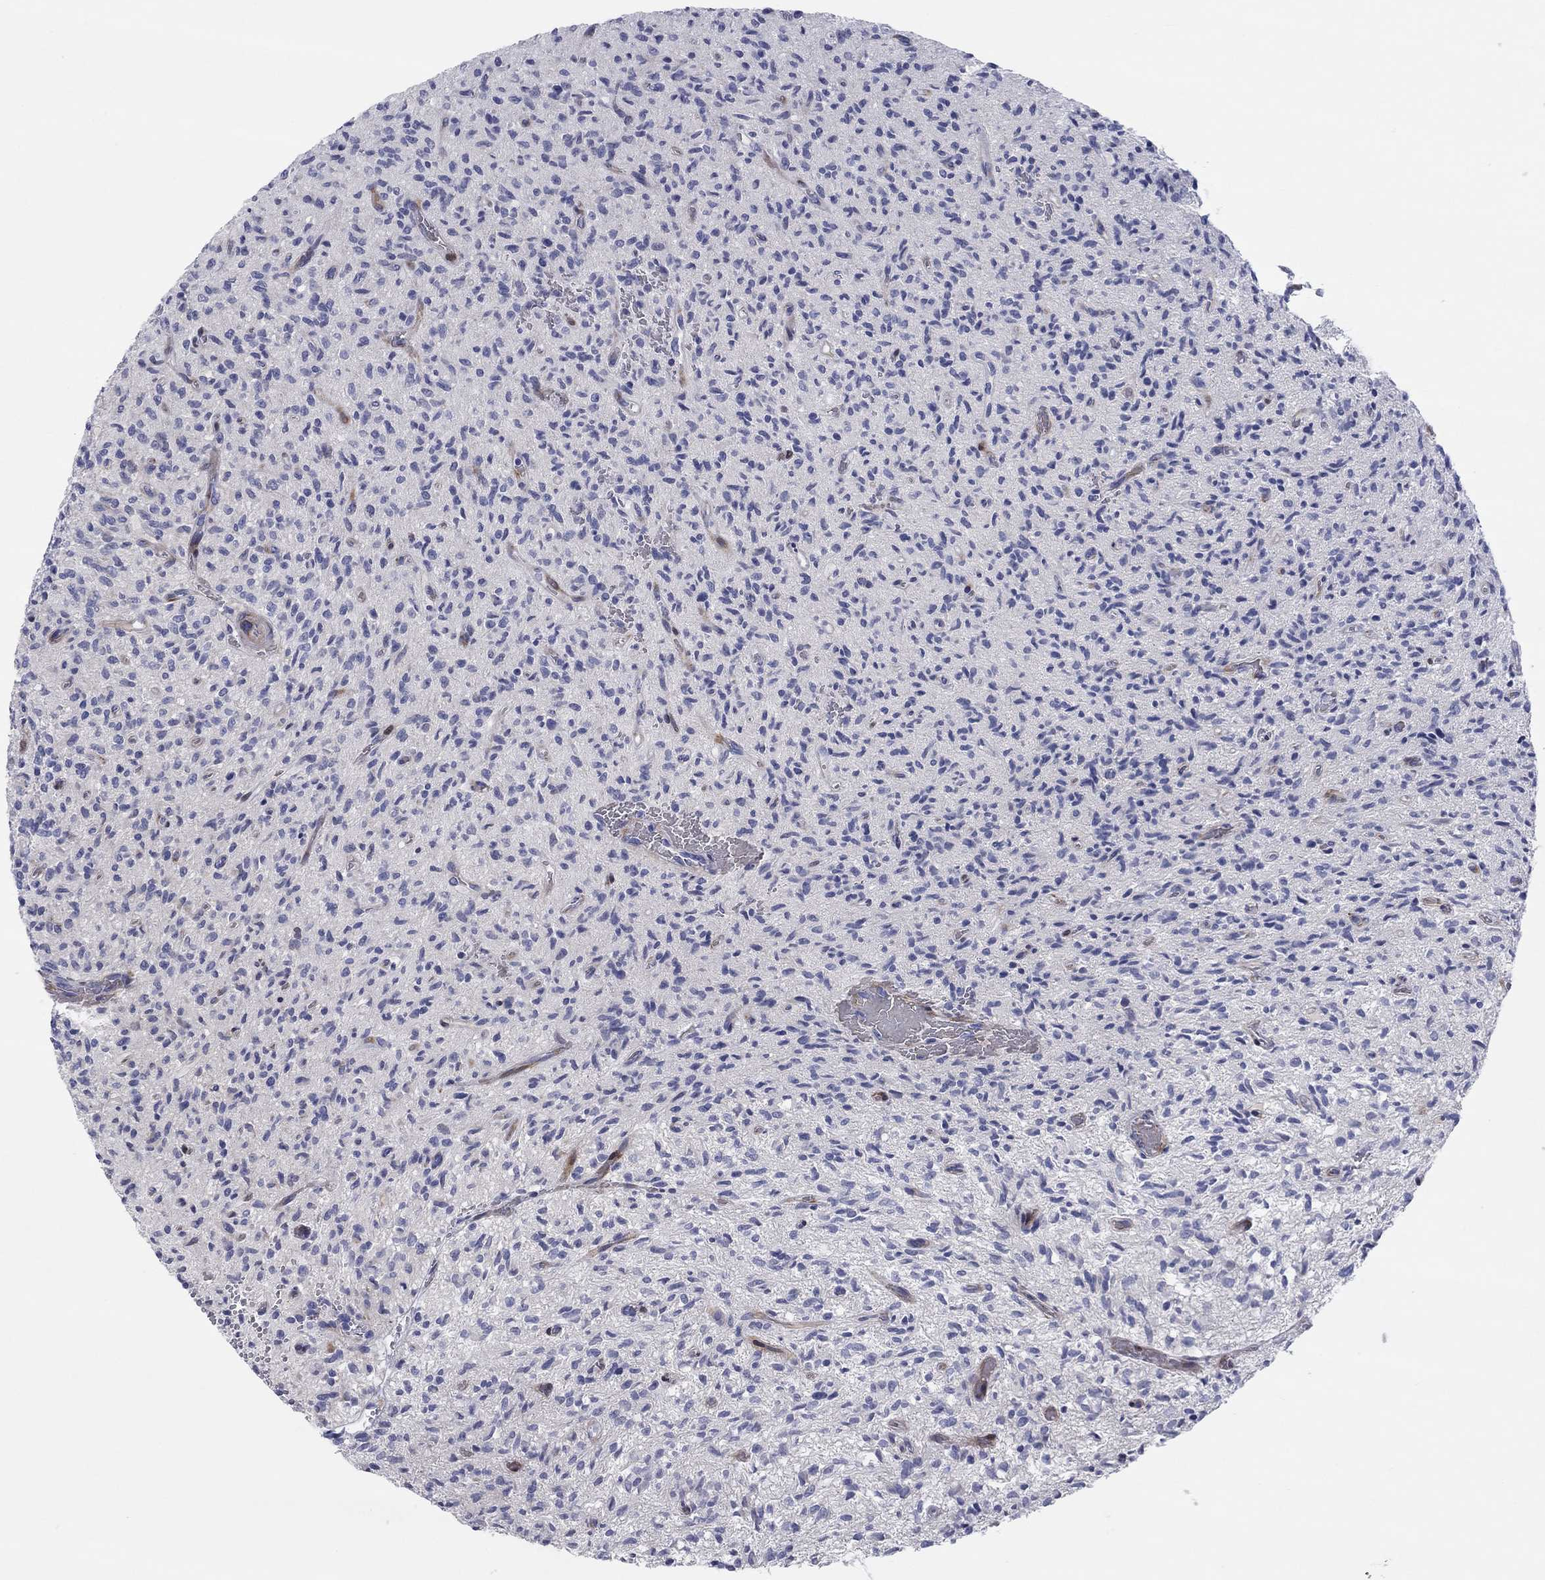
{"staining": {"intensity": "negative", "quantity": "none", "location": "none"}, "tissue": "glioma", "cell_type": "Tumor cells", "image_type": "cancer", "snomed": [{"axis": "morphology", "description": "Glioma, malignant, High grade"}, {"axis": "topography", "description": "Brain"}], "caption": "Immunohistochemistry of high-grade glioma (malignant) demonstrates no positivity in tumor cells. The staining is performed using DAB (3,3'-diaminobenzidine) brown chromogen with nuclei counter-stained in using hematoxylin.", "gene": "ARHGAP36", "patient": {"sex": "male", "age": 64}}